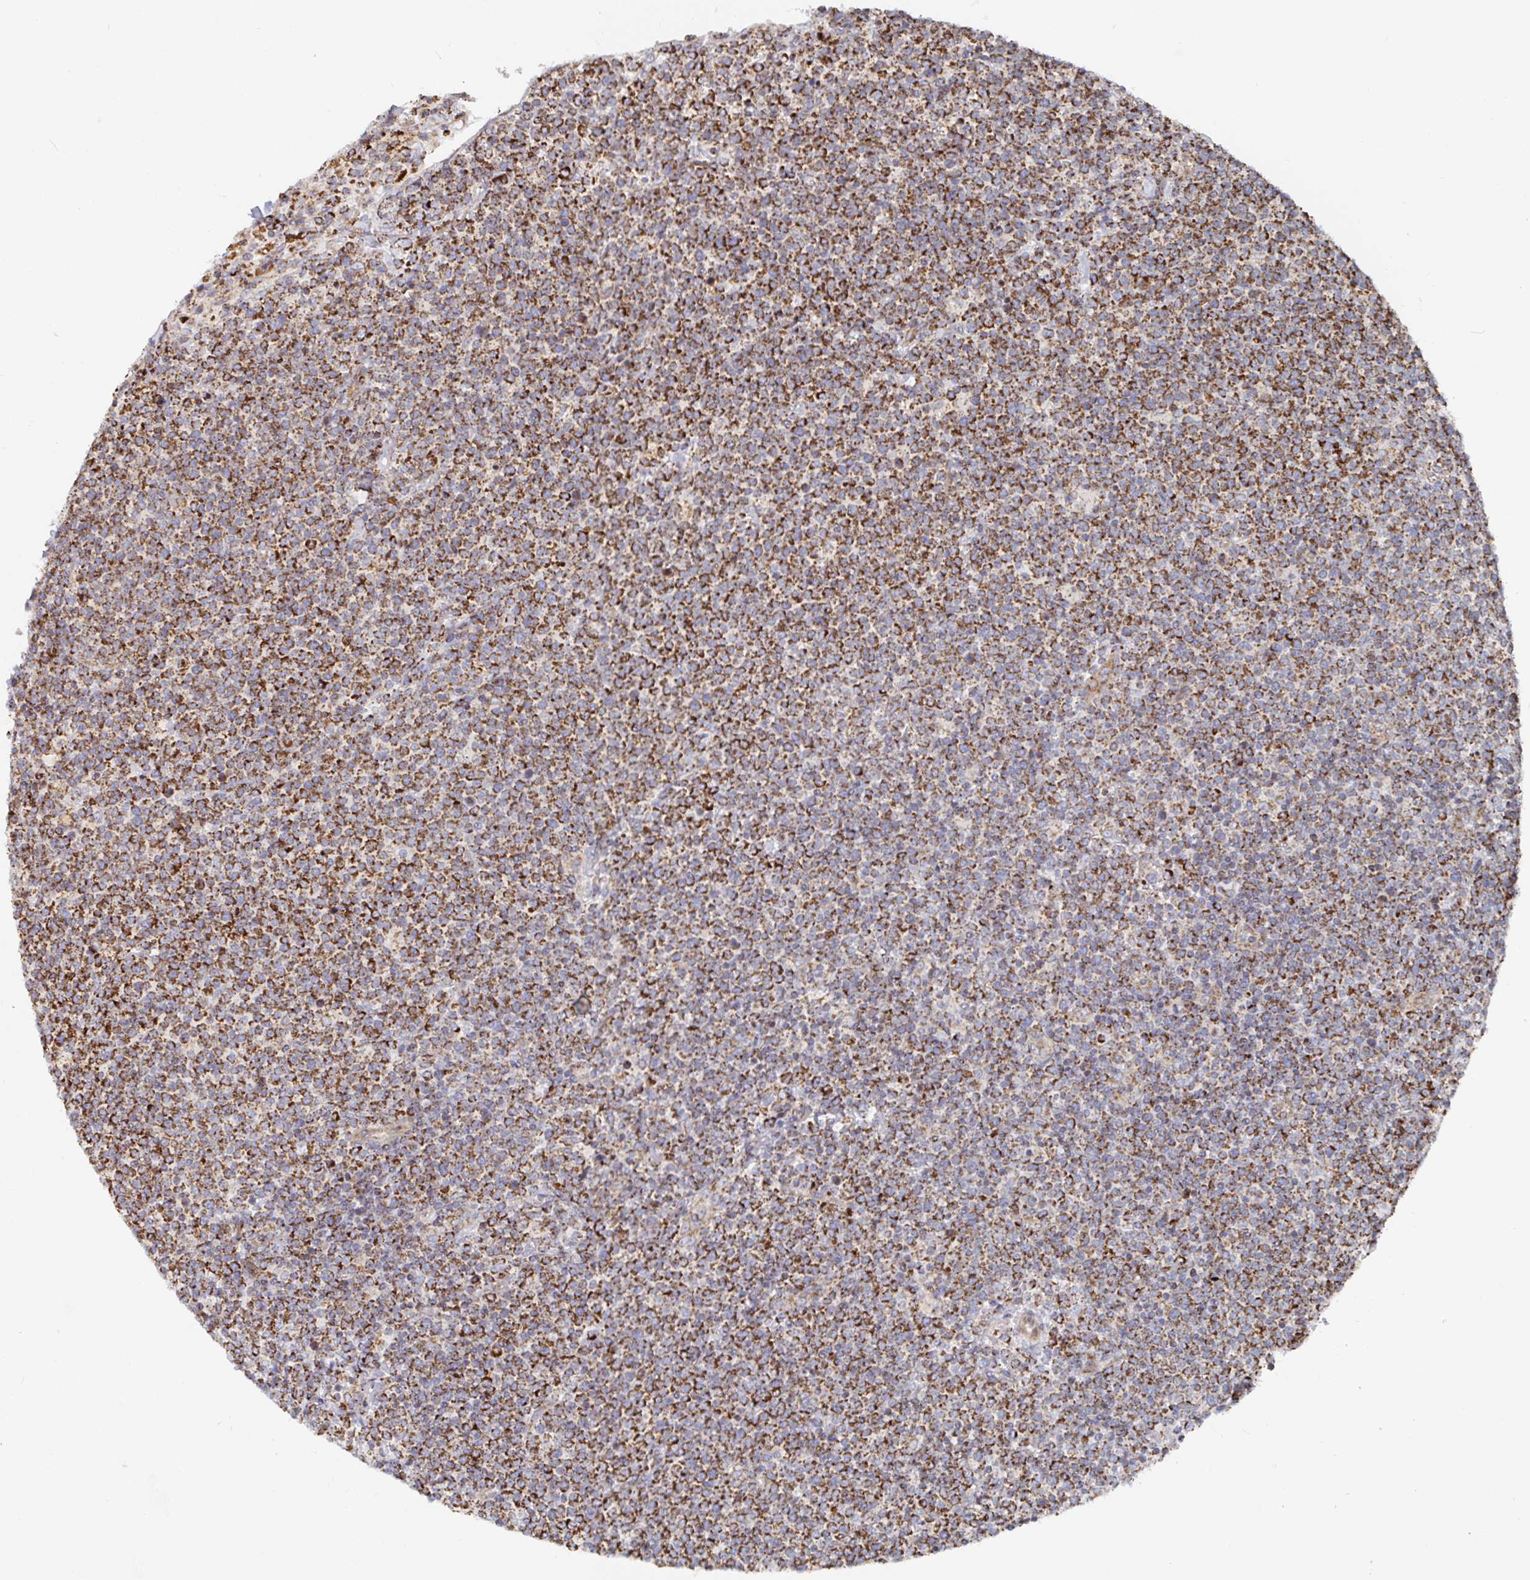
{"staining": {"intensity": "strong", "quantity": ">75%", "location": "cytoplasmic/membranous"}, "tissue": "lymphoma", "cell_type": "Tumor cells", "image_type": "cancer", "snomed": [{"axis": "morphology", "description": "Malignant lymphoma, non-Hodgkin's type, High grade"}, {"axis": "topography", "description": "Lymph node"}], "caption": "Malignant lymphoma, non-Hodgkin's type (high-grade) tissue shows strong cytoplasmic/membranous staining in about >75% of tumor cells, visualized by immunohistochemistry.", "gene": "STARD8", "patient": {"sex": "male", "age": 61}}